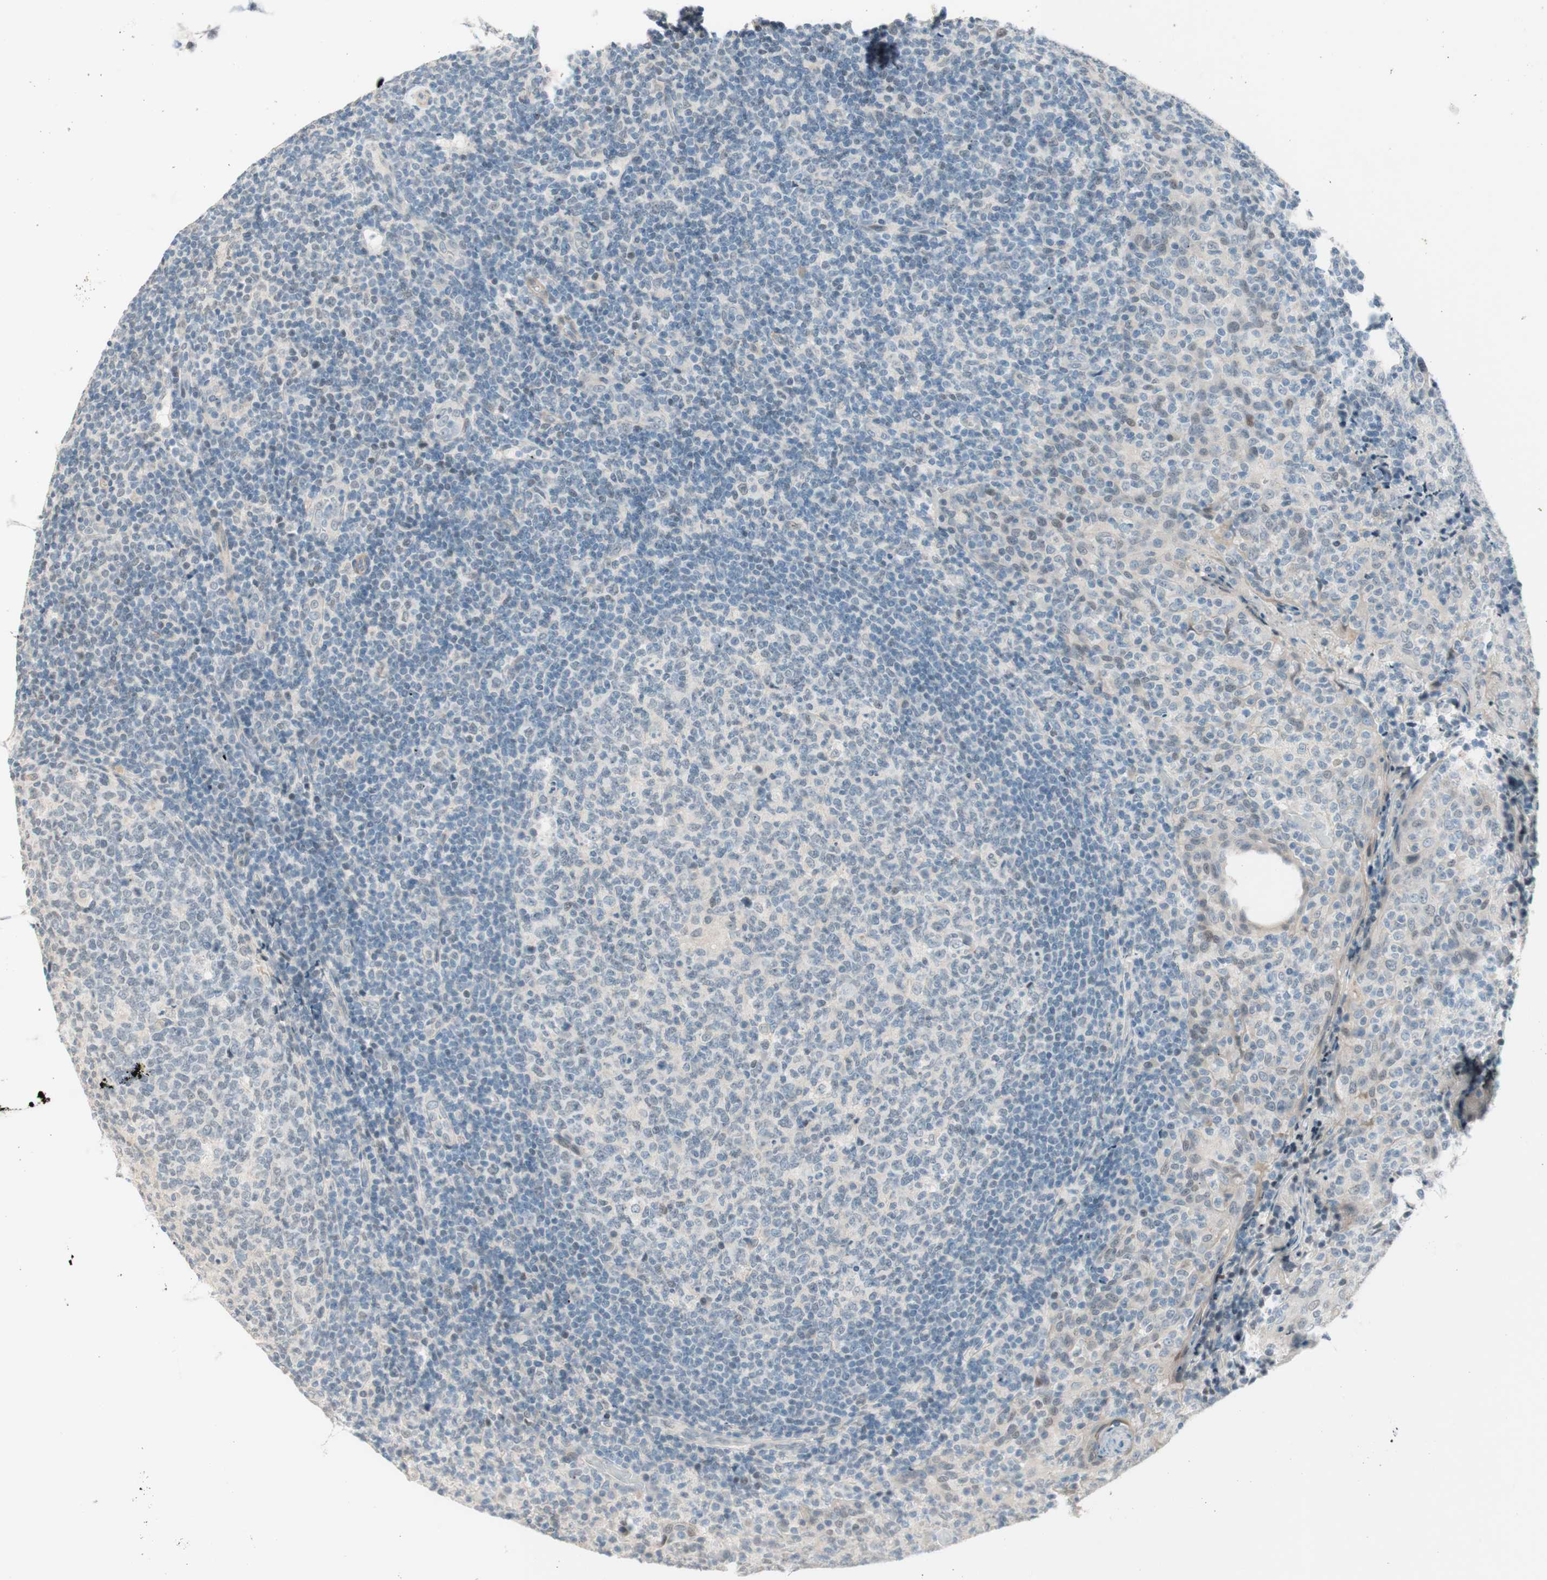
{"staining": {"intensity": "negative", "quantity": "none", "location": "none"}, "tissue": "tonsil", "cell_type": "Germinal center cells", "image_type": "normal", "snomed": [{"axis": "morphology", "description": "Normal tissue, NOS"}, {"axis": "topography", "description": "Tonsil"}], "caption": "Immunohistochemical staining of benign human tonsil exhibits no significant positivity in germinal center cells.", "gene": "JPH1", "patient": {"sex": "female", "age": 19}}